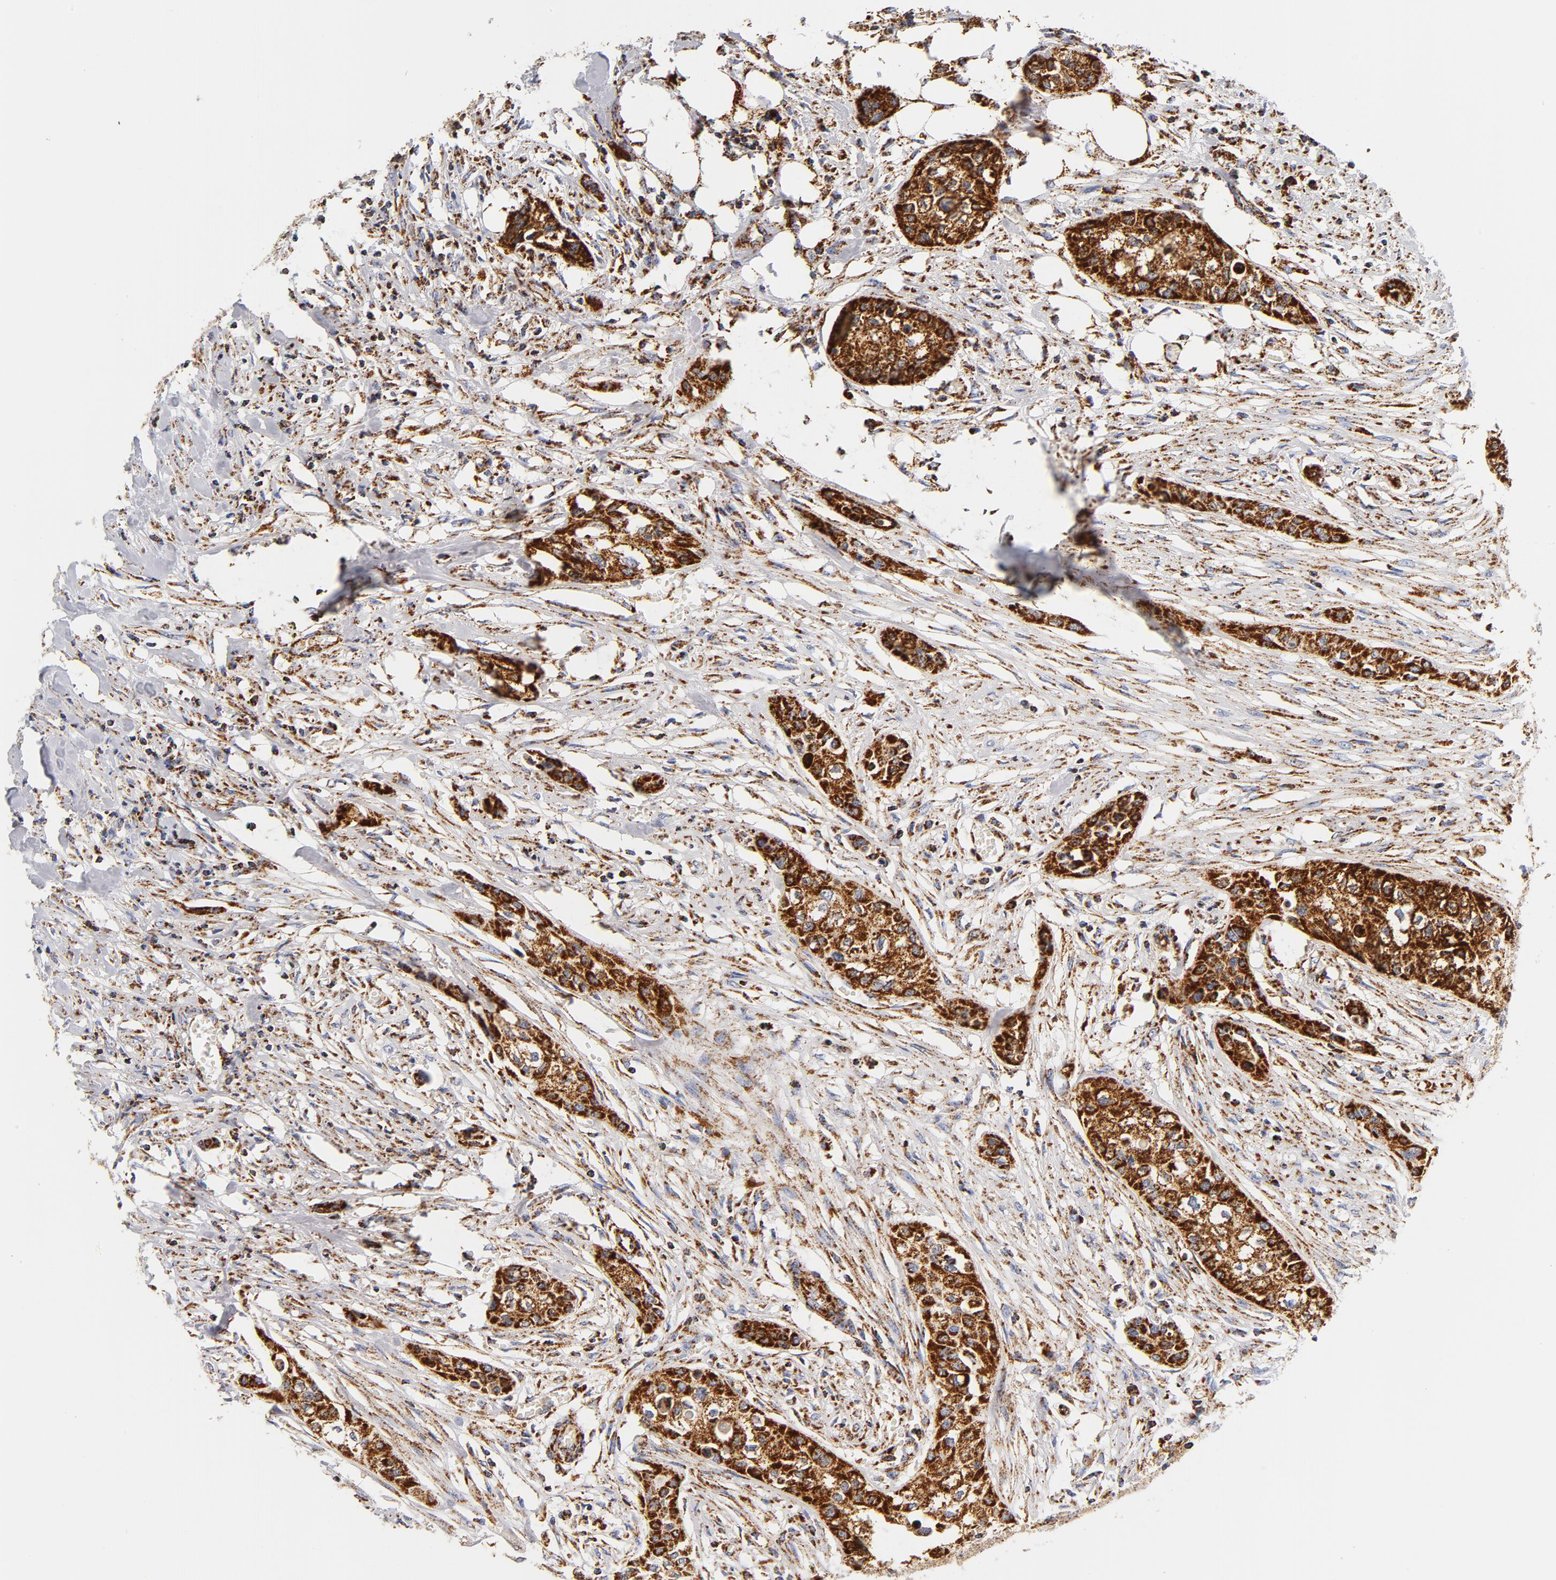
{"staining": {"intensity": "strong", "quantity": ">75%", "location": "cytoplasmic/membranous"}, "tissue": "urothelial cancer", "cell_type": "Tumor cells", "image_type": "cancer", "snomed": [{"axis": "morphology", "description": "Urothelial carcinoma, High grade"}, {"axis": "topography", "description": "Urinary bladder"}], "caption": "A histopathology image showing strong cytoplasmic/membranous staining in approximately >75% of tumor cells in urothelial carcinoma (high-grade), as visualized by brown immunohistochemical staining.", "gene": "ECHS1", "patient": {"sex": "male", "age": 74}}